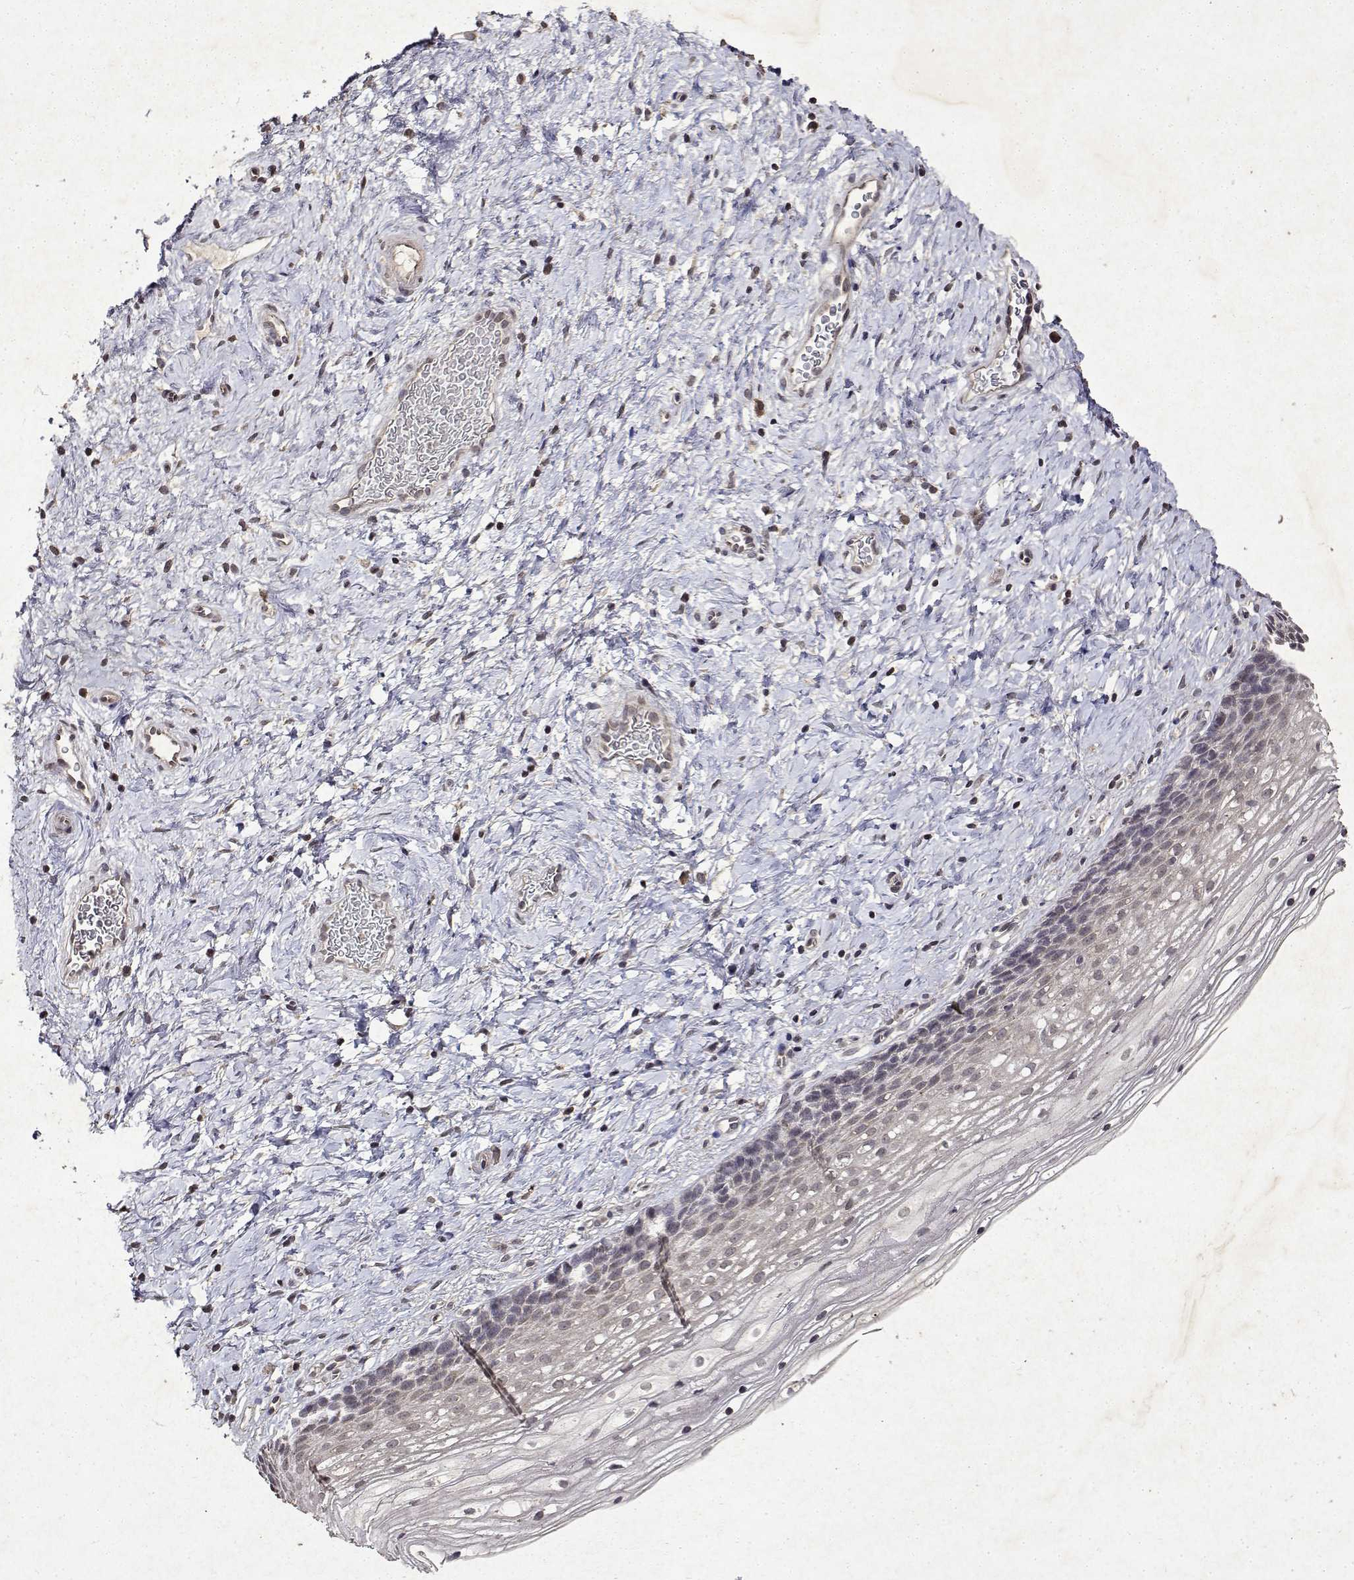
{"staining": {"intensity": "negative", "quantity": "none", "location": "none"}, "tissue": "cervix", "cell_type": "Glandular cells", "image_type": "normal", "snomed": [{"axis": "morphology", "description": "Normal tissue, NOS"}, {"axis": "topography", "description": "Cervix"}], "caption": "This is a photomicrograph of immunohistochemistry staining of normal cervix, which shows no staining in glandular cells. The staining is performed using DAB (3,3'-diaminobenzidine) brown chromogen with nuclei counter-stained in using hematoxylin.", "gene": "BDNF", "patient": {"sex": "female", "age": 34}}